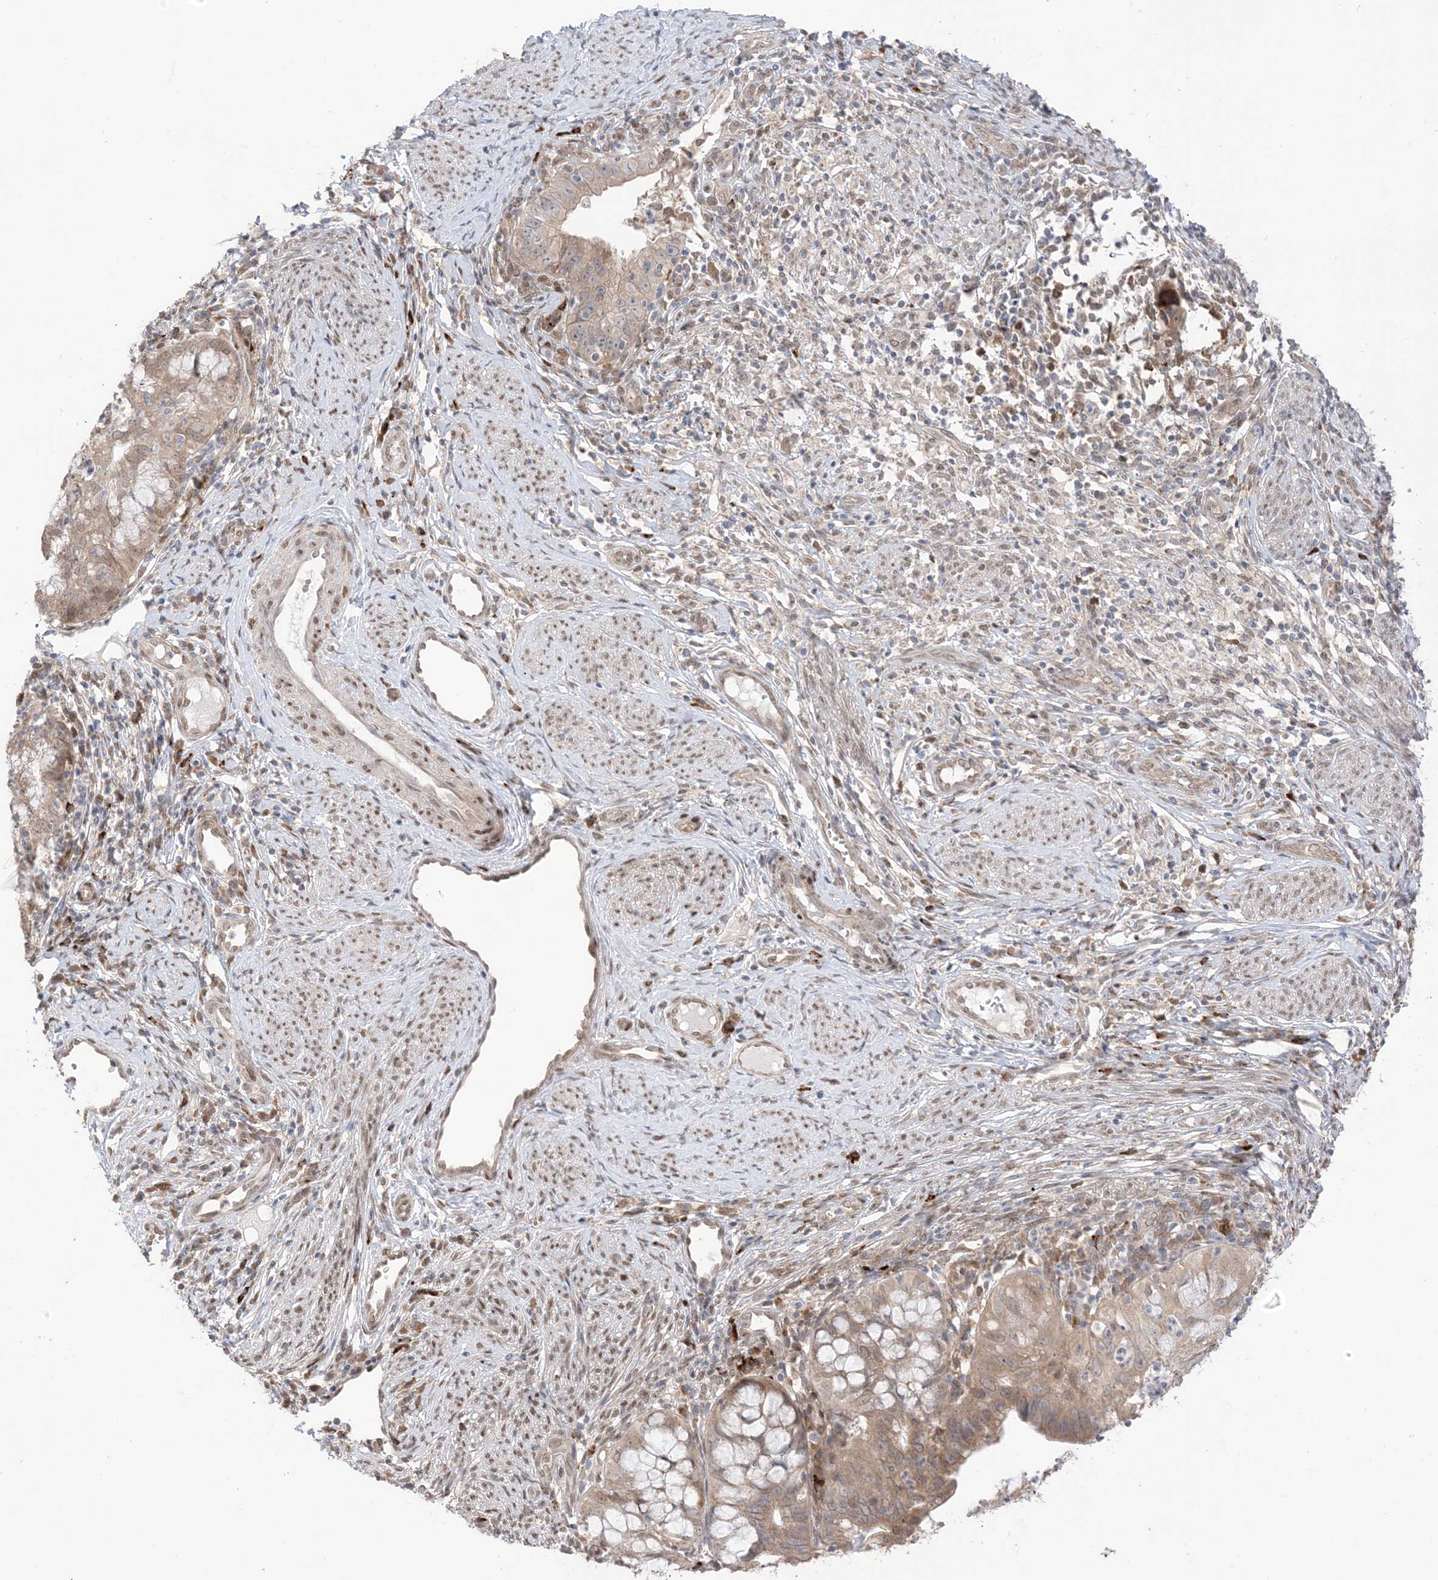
{"staining": {"intensity": "moderate", "quantity": ">75%", "location": "cytoplasmic/membranous,nuclear"}, "tissue": "cervical cancer", "cell_type": "Tumor cells", "image_type": "cancer", "snomed": [{"axis": "morphology", "description": "Adenocarcinoma, NOS"}, {"axis": "topography", "description": "Cervix"}], "caption": "About >75% of tumor cells in human cervical cancer (adenocarcinoma) reveal moderate cytoplasmic/membranous and nuclear protein staining as visualized by brown immunohistochemical staining.", "gene": "UBE2E2", "patient": {"sex": "female", "age": 36}}